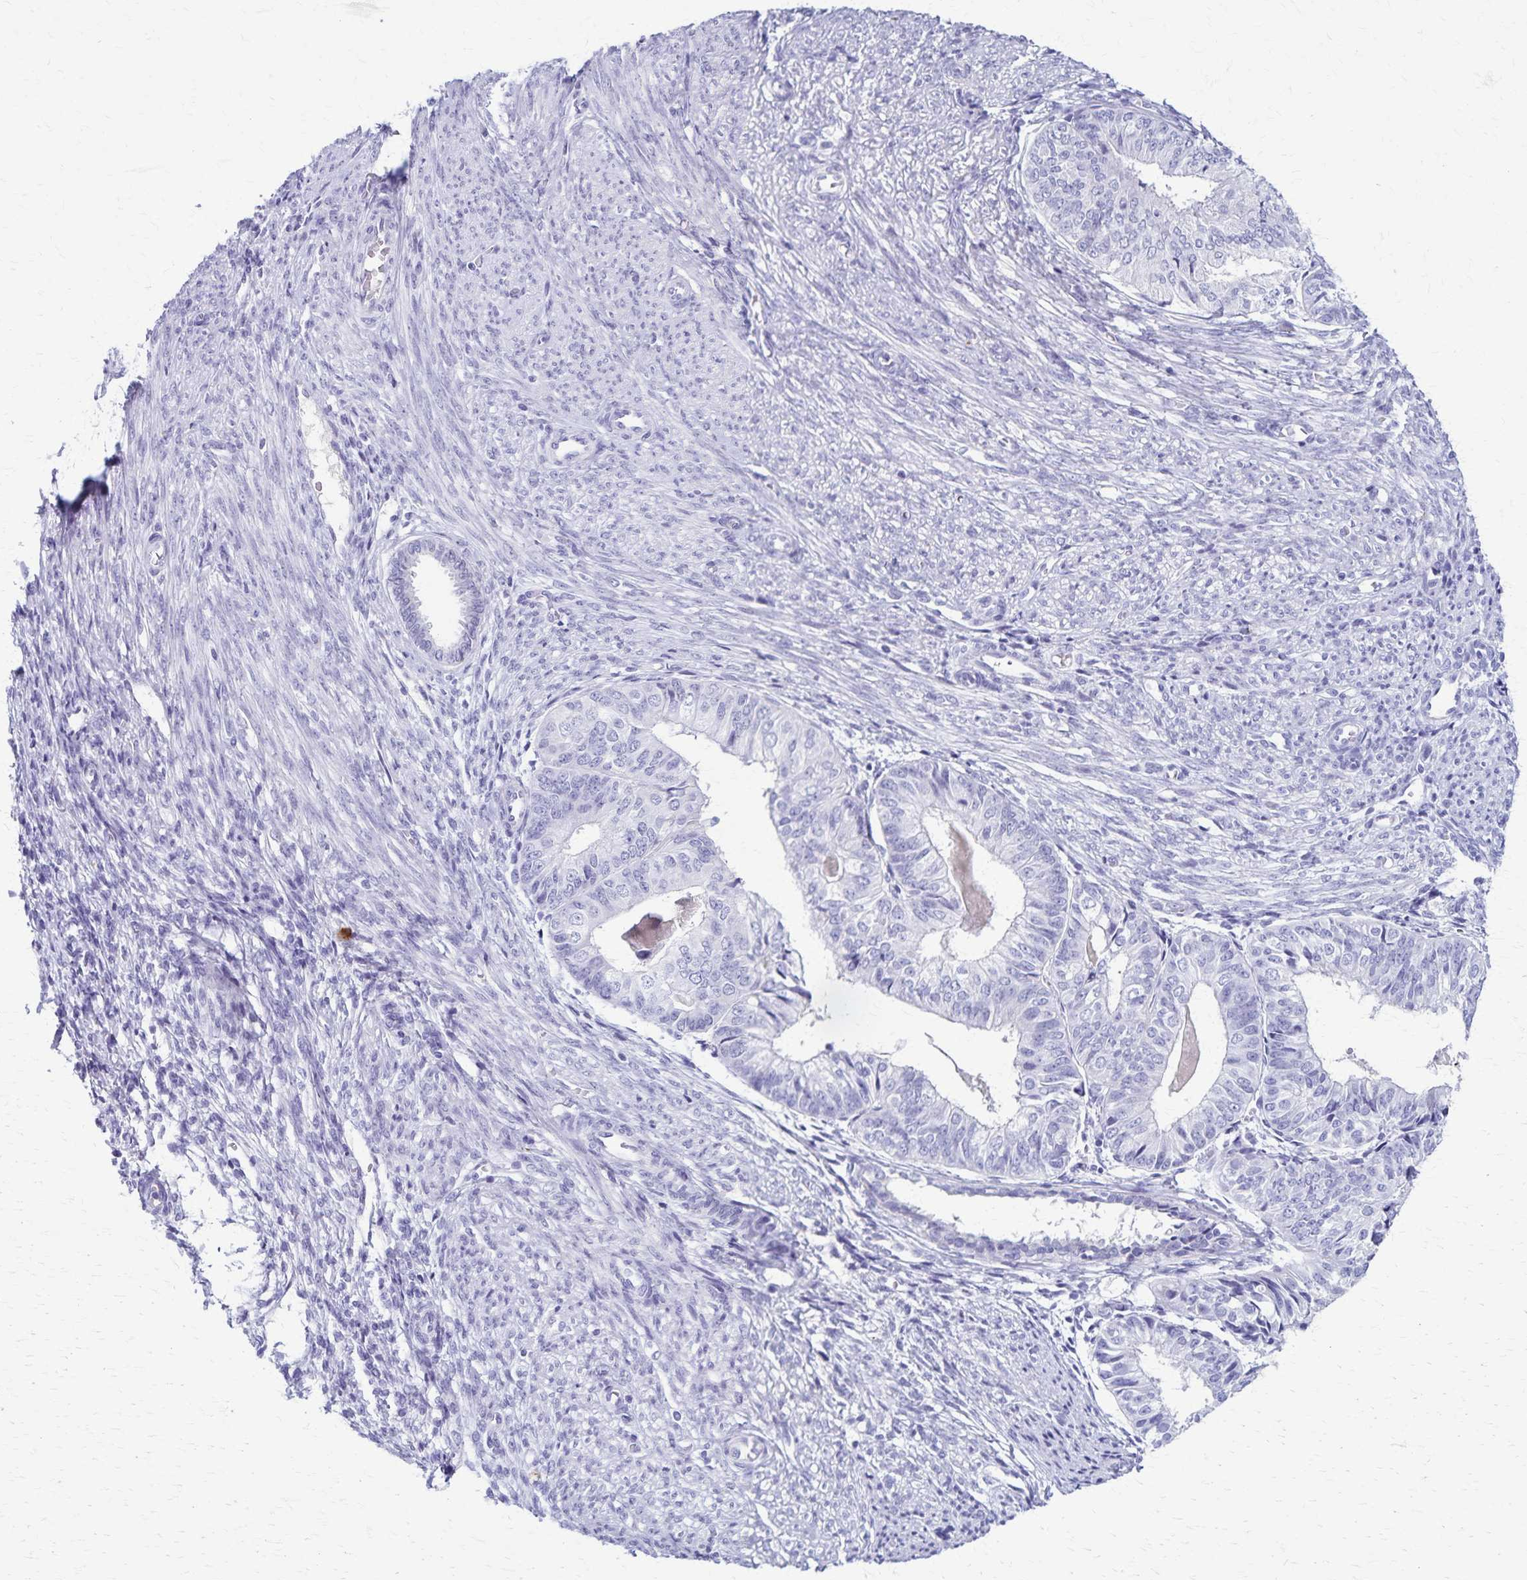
{"staining": {"intensity": "negative", "quantity": "none", "location": "none"}, "tissue": "endometrial cancer", "cell_type": "Tumor cells", "image_type": "cancer", "snomed": [{"axis": "morphology", "description": "Adenocarcinoma, NOS"}, {"axis": "topography", "description": "Endometrium"}], "caption": "Immunohistochemistry of endometrial adenocarcinoma displays no staining in tumor cells.", "gene": "TMEM60", "patient": {"sex": "female", "age": 58}}